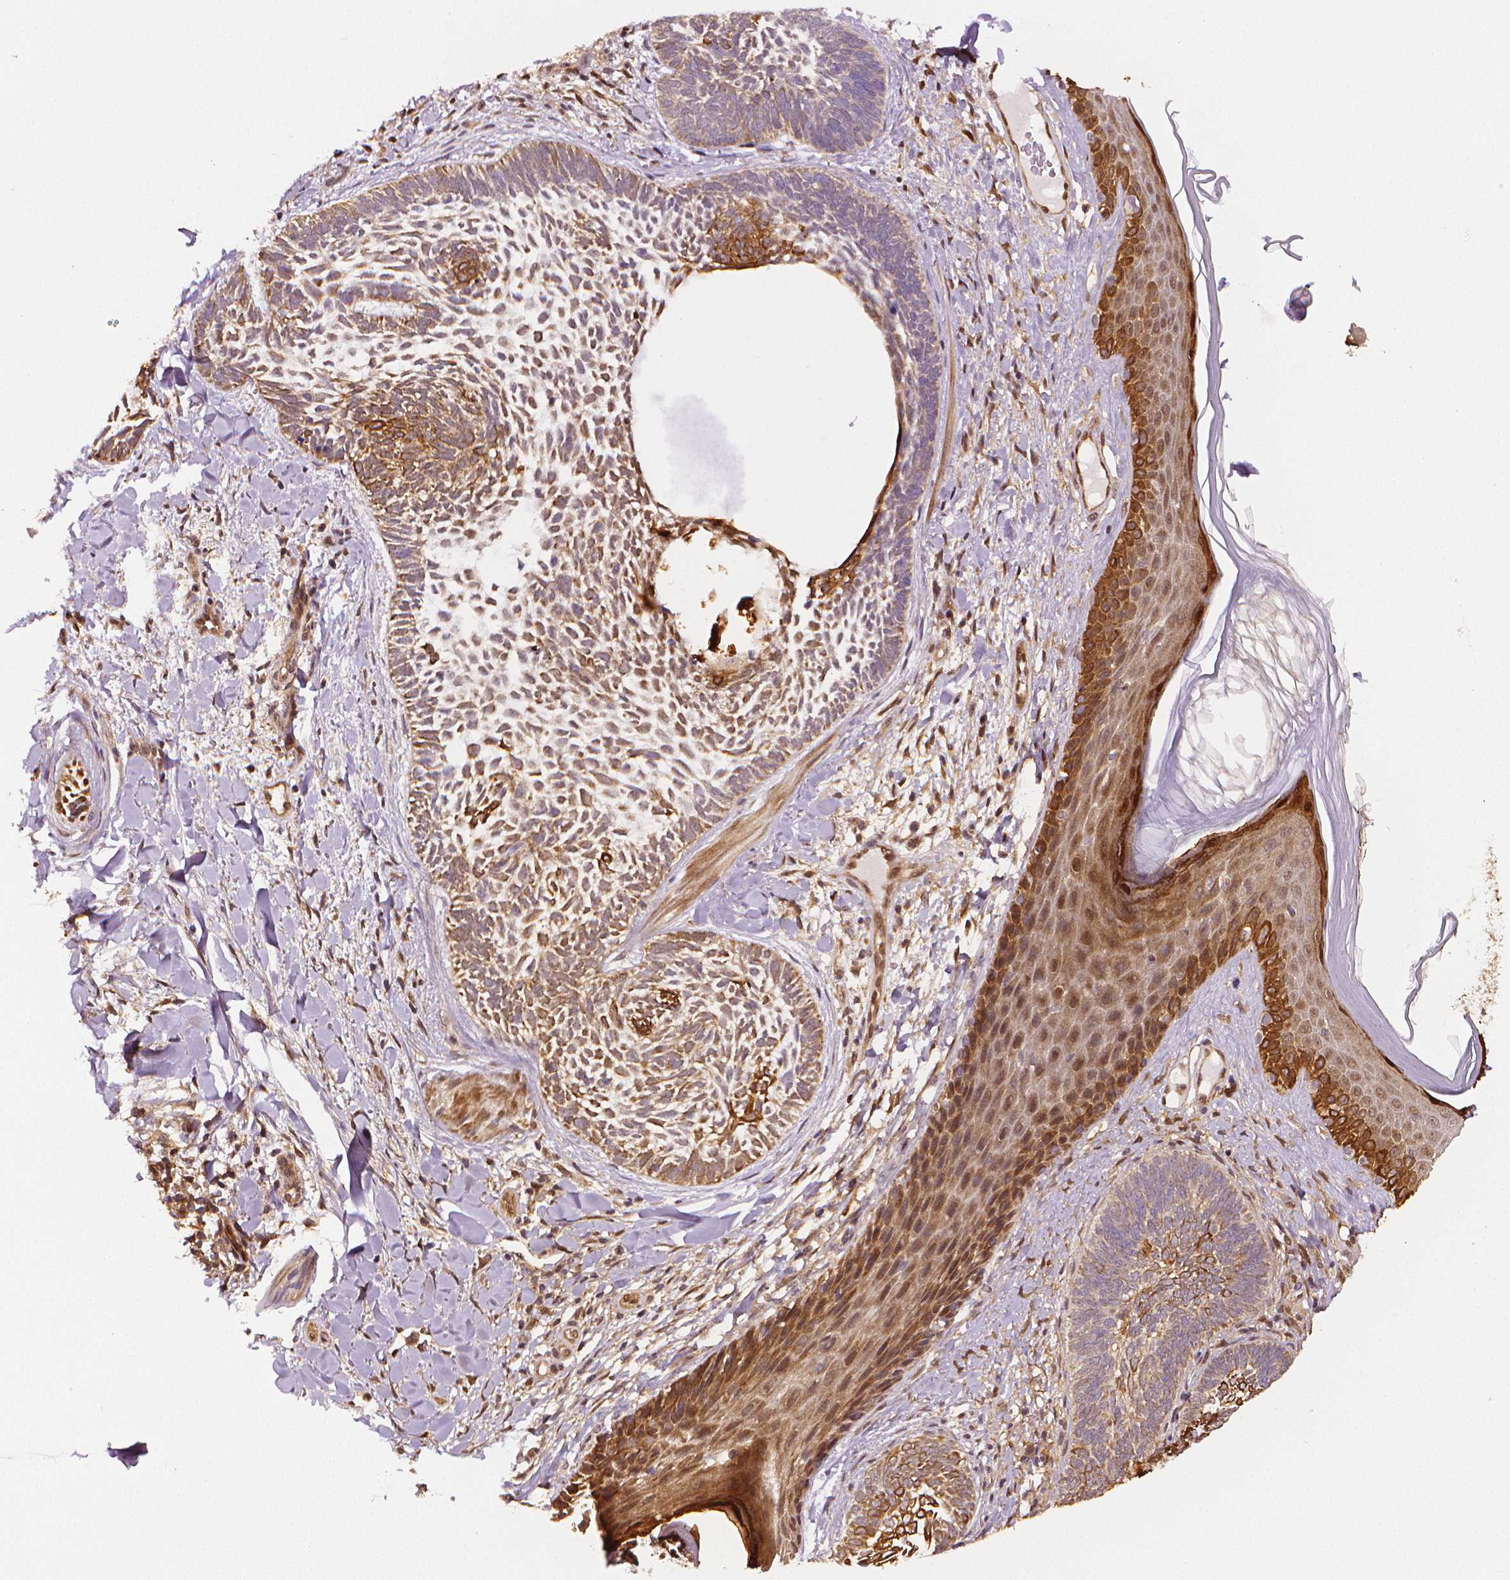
{"staining": {"intensity": "moderate", "quantity": "25%-75%", "location": "cytoplasmic/membranous"}, "tissue": "skin cancer", "cell_type": "Tumor cells", "image_type": "cancer", "snomed": [{"axis": "morphology", "description": "Normal tissue, NOS"}, {"axis": "morphology", "description": "Basal cell carcinoma"}, {"axis": "topography", "description": "Skin"}], "caption": "A histopathology image showing moderate cytoplasmic/membranous staining in about 25%-75% of tumor cells in skin basal cell carcinoma, as visualized by brown immunohistochemical staining.", "gene": "STAT3", "patient": {"sex": "male", "age": 46}}